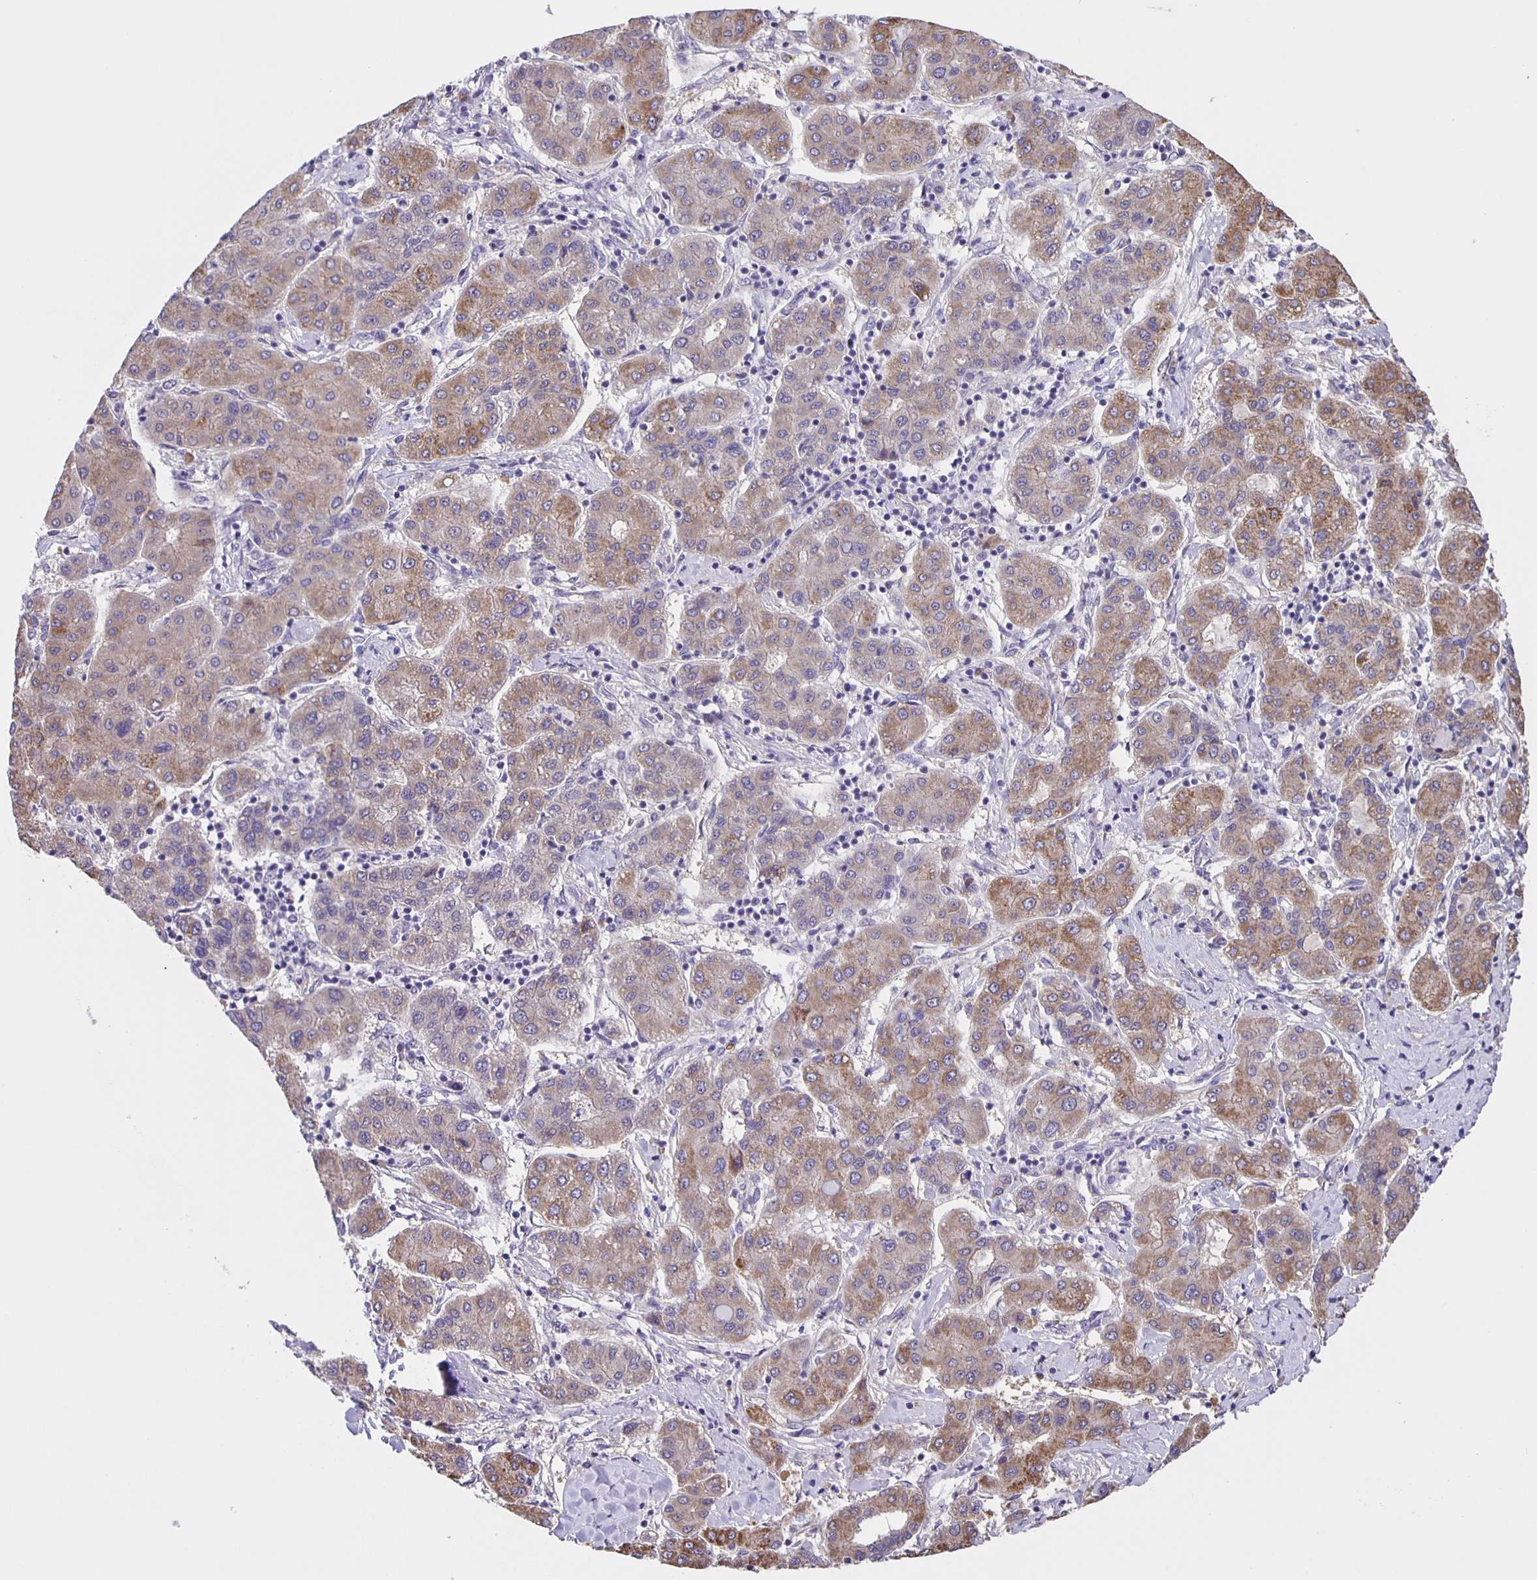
{"staining": {"intensity": "moderate", "quantity": "25%-75%", "location": "cytoplasmic/membranous"}, "tissue": "liver cancer", "cell_type": "Tumor cells", "image_type": "cancer", "snomed": [{"axis": "morphology", "description": "Carcinoma, Hepatocellular, NOS"}, {"axis": "topography", "description": "Liver"}], "caption": "A brown stain labels moderate cytoplasmic/membranous expression of a protein in human liver hepatocellular carcinoma tumor cells.", "gene": "JMJD4", "patient": {"sex": "male", "age": 65}}